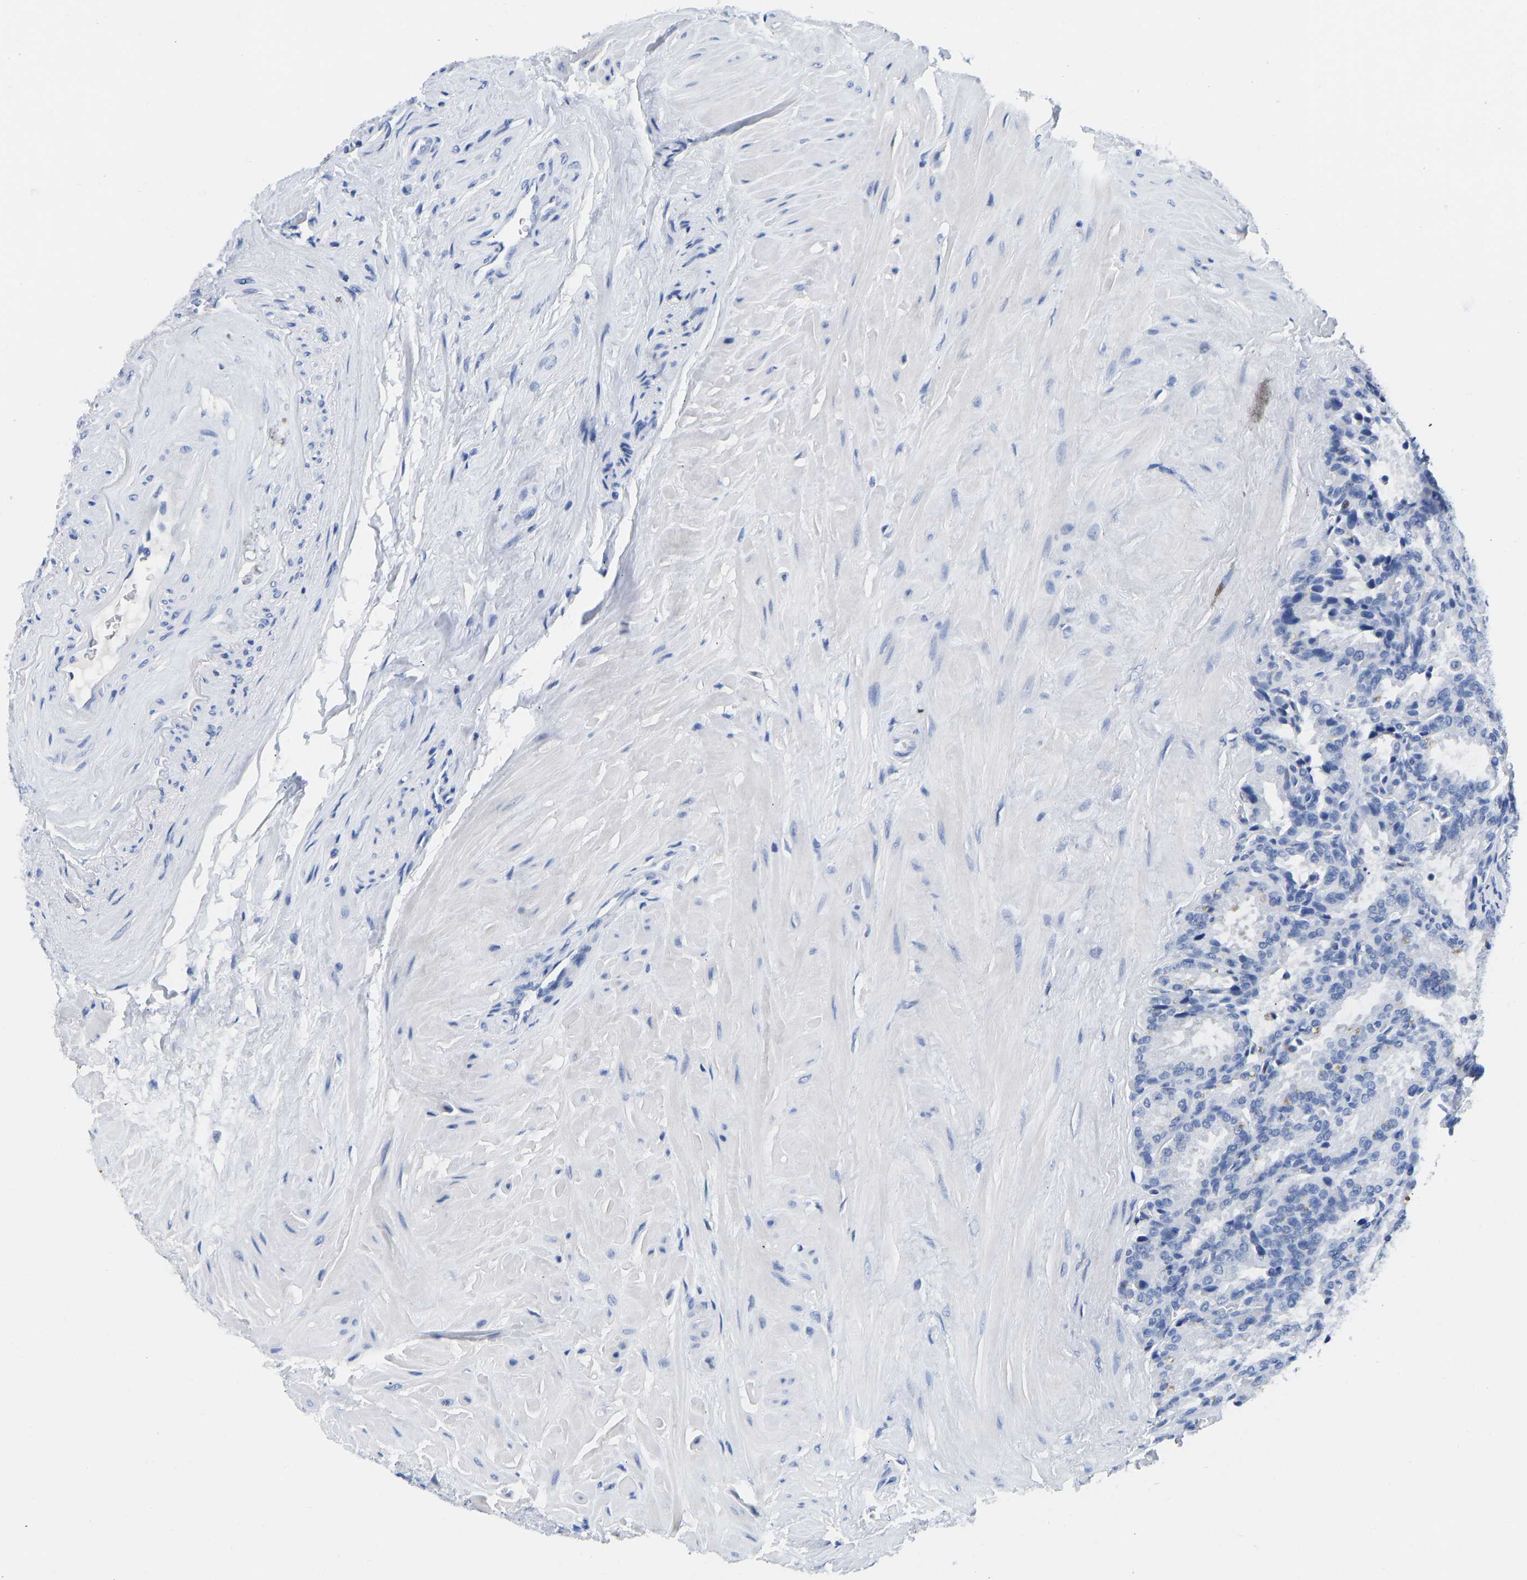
{"staining": {"intensity": "negative", "quantity": "none", "location": "none"}, "tissue": "seminal vesicle", "cell_type": "Glandular cells", "image_type": "normal", "snomed": [{"axis": "morphology", "description": "Normal tissue, NOS"}, {"axis": "topography", "description": "Seminal veicle"}], "caption": "DAB (3,3'-diaminobenzidine) immunohistochemical staining of normal human seminal vesicle displays no significant expression in glandular cells.", "gene": "TCF7", "patient": {"sex": "male", "age": 46}}